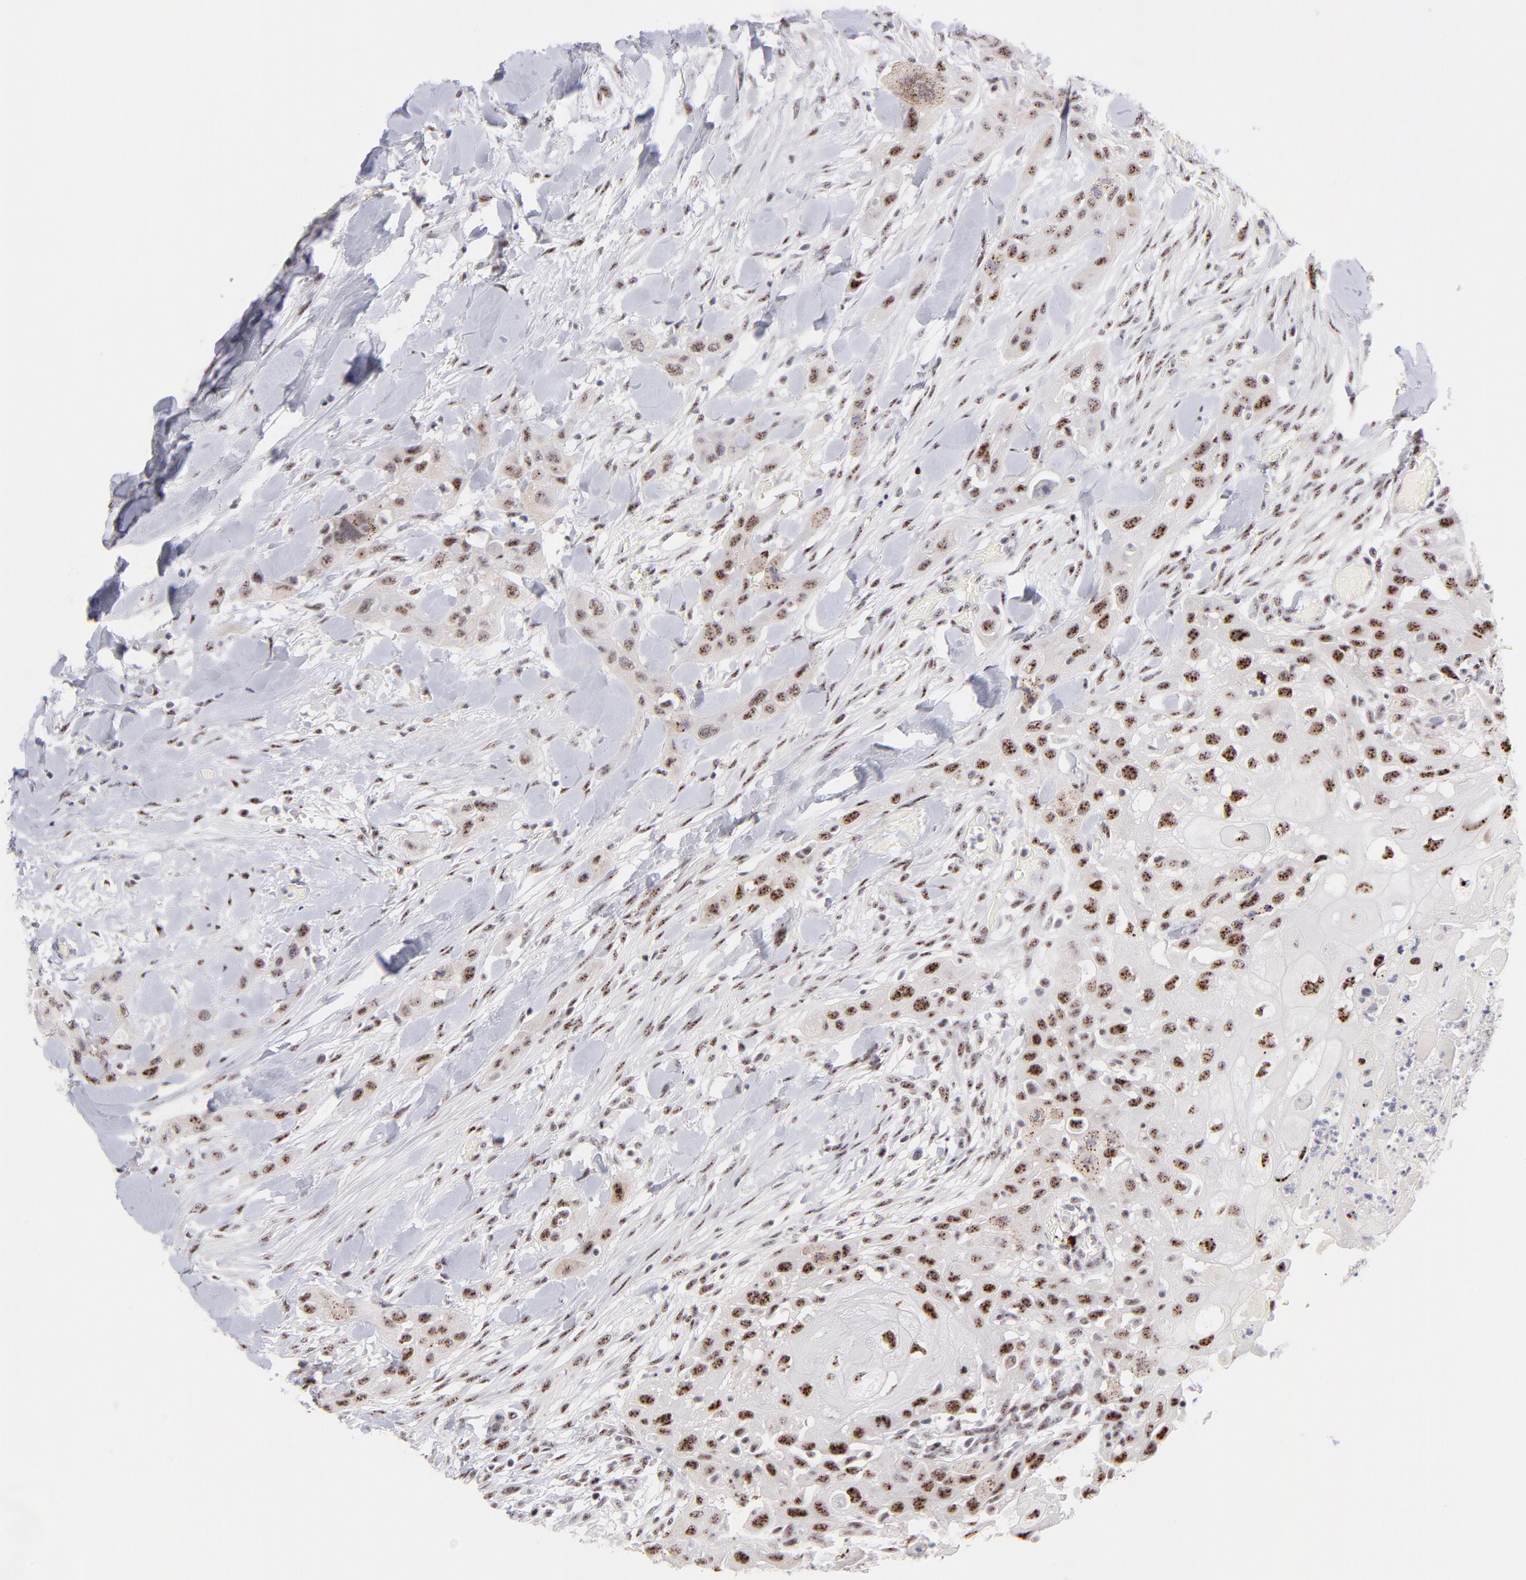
{"staining": {"intensity": "moderate", "quantity": ">75%", "location": "nuclear"}, "tissue": "head and neck cancer", "cell_type": "Tumor cells", "image_type": "cancer", "snomed": [{"axis": "morphology", "description": "Neoplasm, malignant, NOS"}, {"axis": "topography", "description": "Salivary gland"}, {"axis": "topography", "description": "Head-Neck"}], "caption": "This image exhibits immunohistochemistry staining of head and neck cancer, with medium moderate nuclear positivity in approximately >75% of tumor cells.", "gene": "CDC25C", "patient": {"sex": "male", "age": 43}}